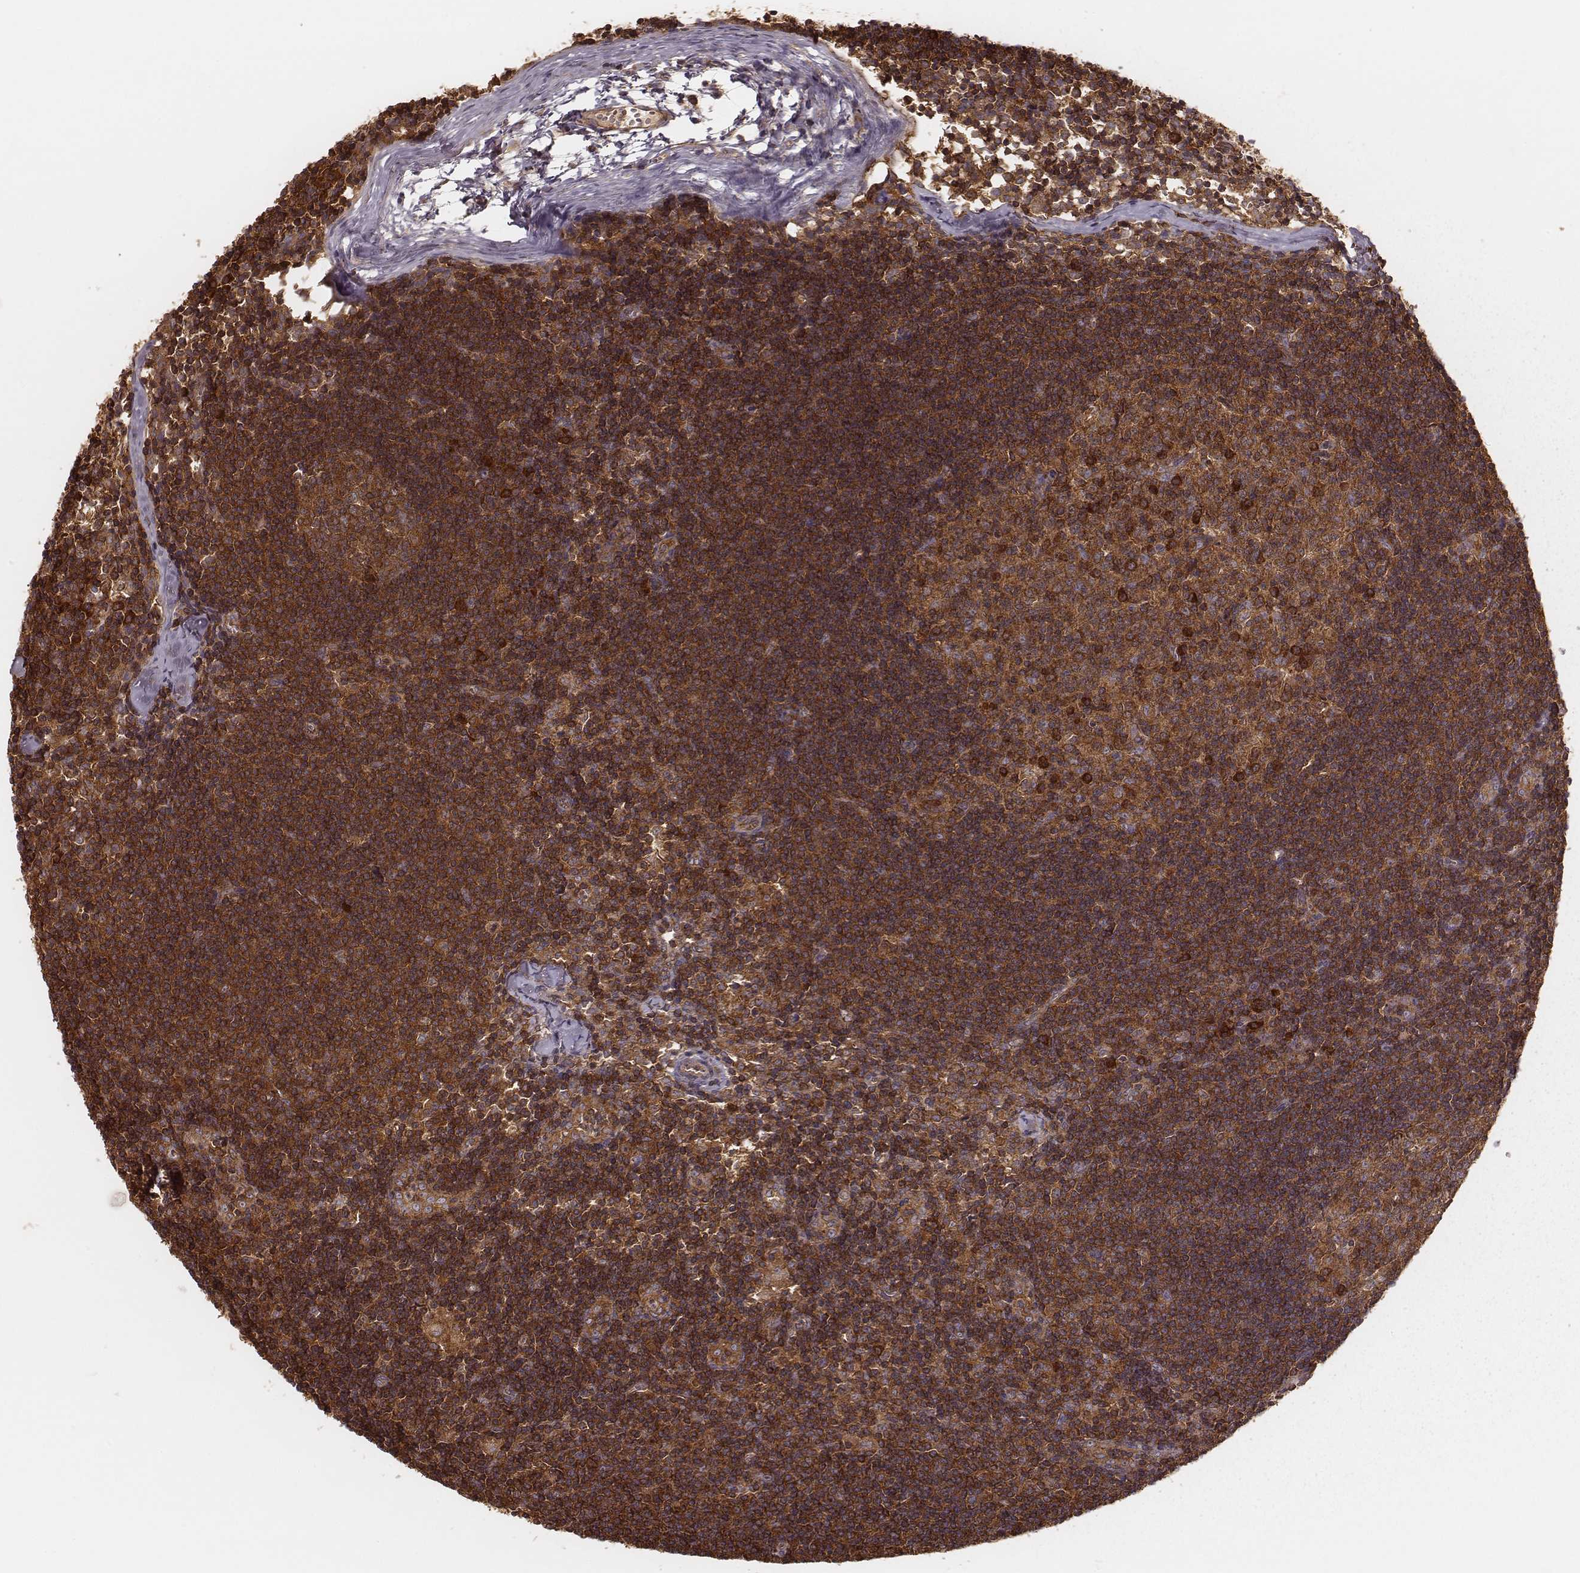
{"staining": {"intensity": "strong", "quantity": ">75%", "location": "cytoplasmic/membranous"}, "tissue": "lymph node", "cell_type": "Germinal center cells", "image_type": "normal", "snomed": [{"axis": "morphology", "description": "Normal tissue, NOS"}, {"axis": "topography", "description": "Lymph node"}], "caption": "IHC staining of benign lymph node, which shows high levels of strong cytoplasmic/membranous expression in approximately >75% of germinal center cells indicating strong cytoplasmic/membranous protein staining. The staining was performed using DAB (brown) for protein detection and nuclei were counterstained in hematoxylin (blue).", "gene": "CARS1", "patient": {"sex": "female", "age": 52}}